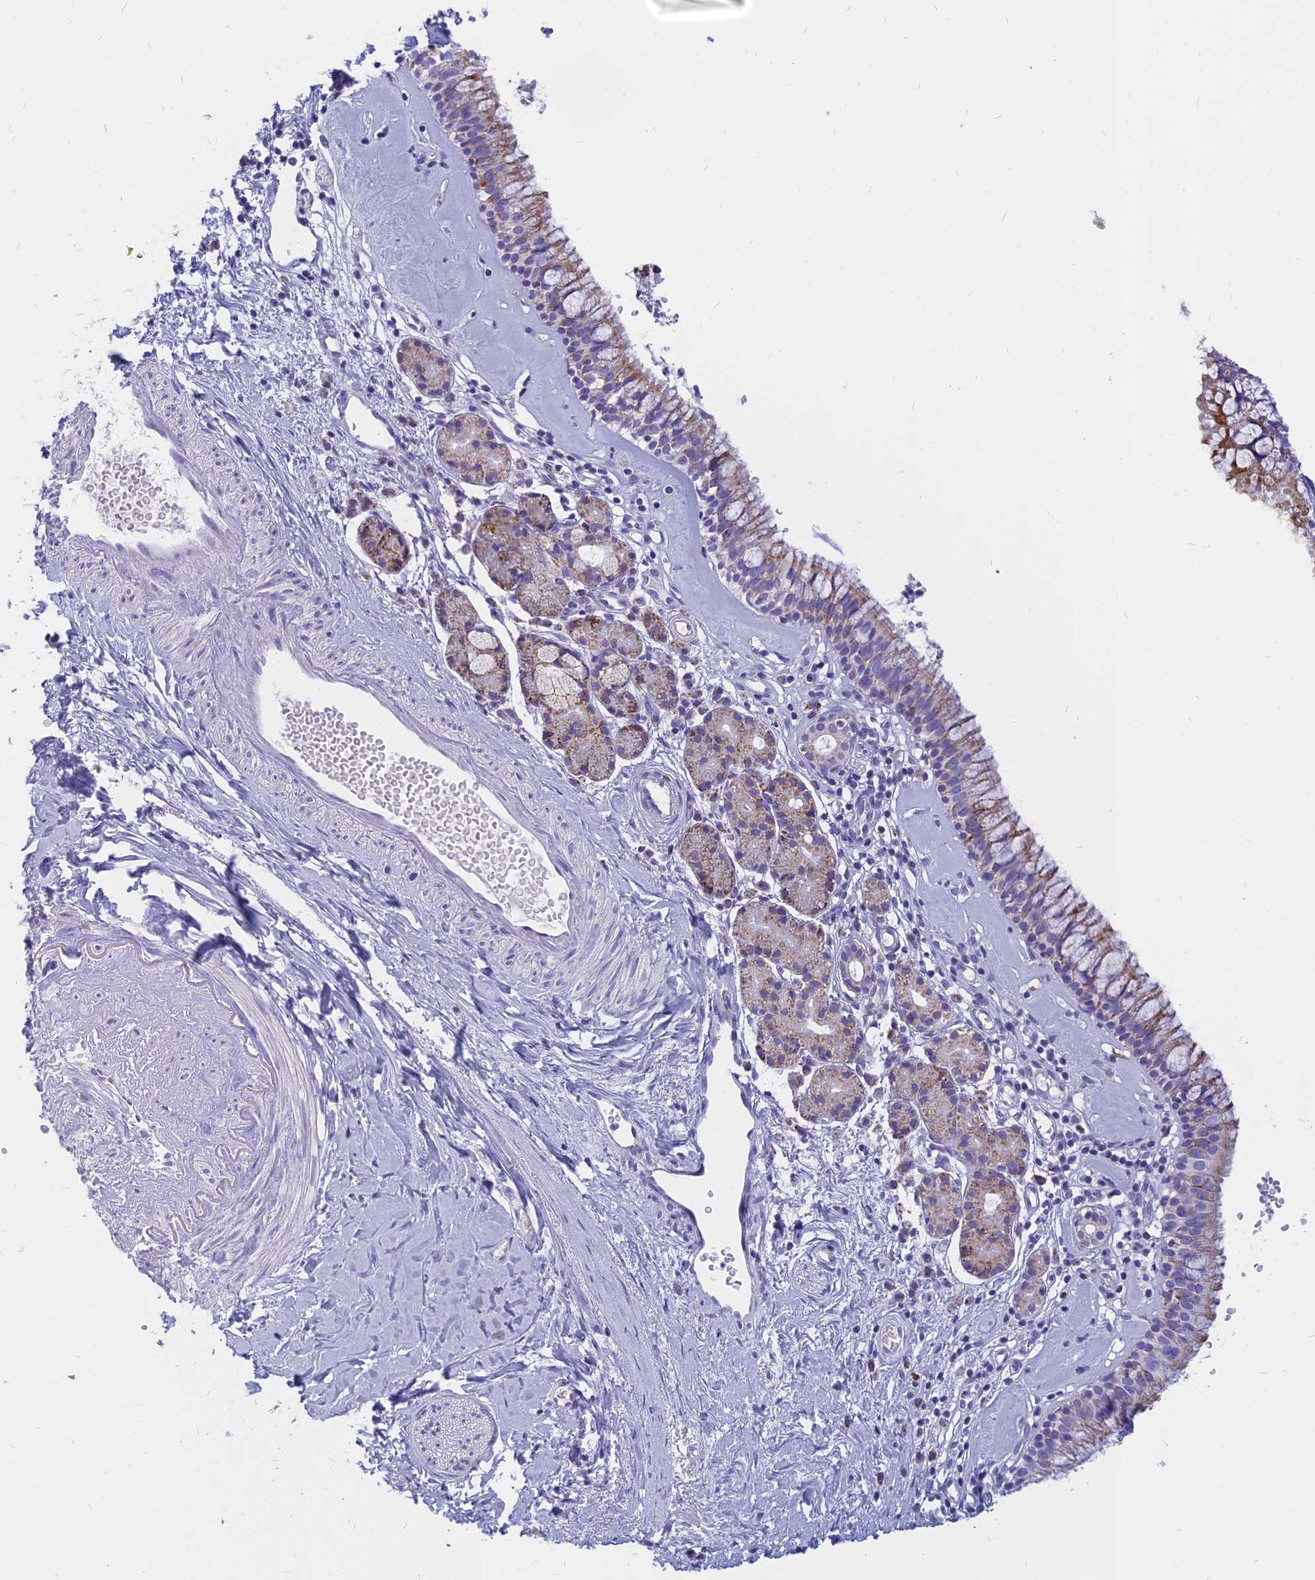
{"staining": {"intensity": "weak", "quantity": "25%-75%", "location": "cytoplasmic/membranous"}, "tissue": "nasopharynx", "cell_type": "Respiratory epithelial cells", "image_type": "normal", "snomed": [{"axis": "morphology", "description": "Normal tissue, NOS"}, {"axis": "topography", "description": "Nasopharynx"}], "caption": "High-power microscopy captured an IHC histopathology image of unremarkable nasopharynx, revealing weak cytoplasmic/membranous staining in approximately 25%-75% of respiratory epithelial cells. (IHC, brightfield microscopy, high magnification).", "gene": "PACC1", "patient": {"sex": "male", "age": 82}}